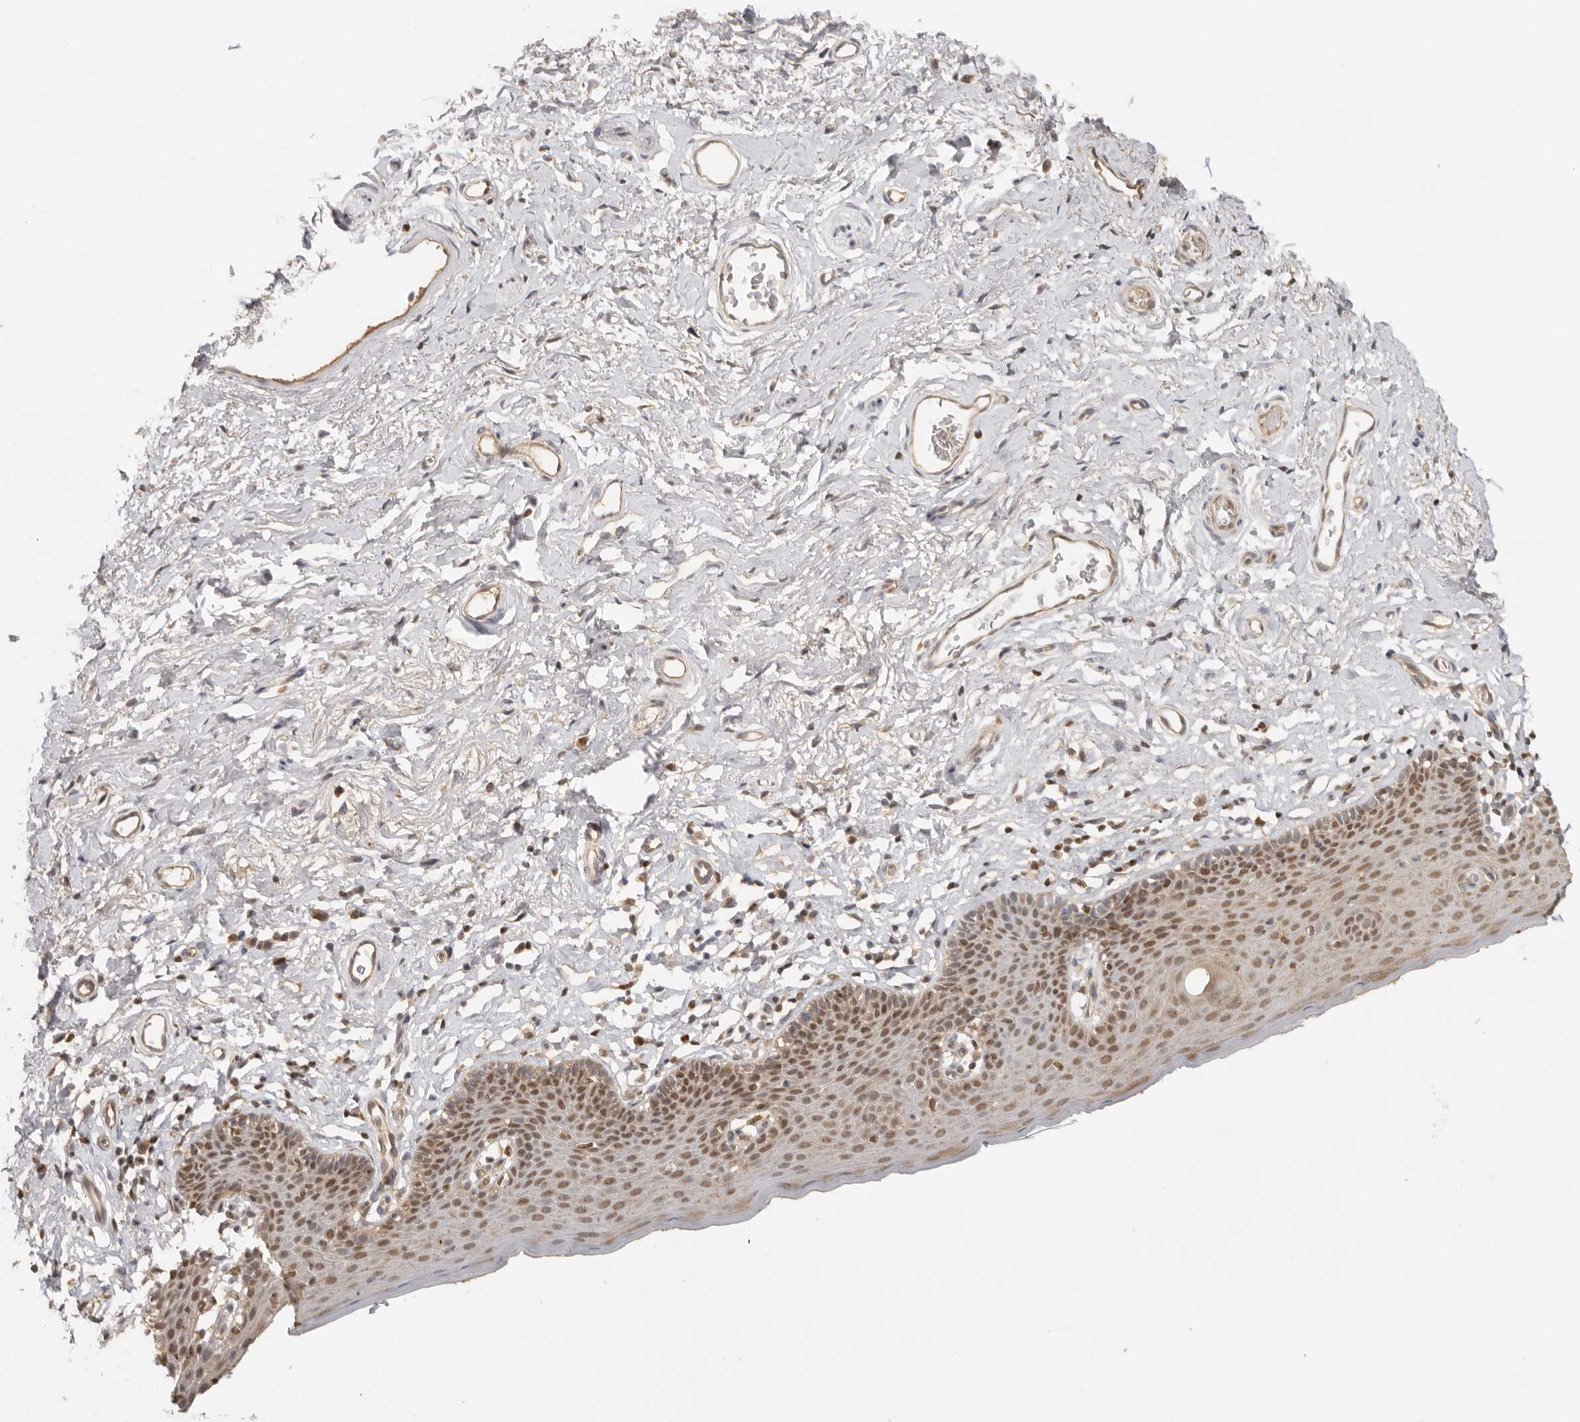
{"staining": {"intensity": "moderate", "quantity": ">75%", "location": "cytoplasmic/membranous,nuclear"}, "tissue": "skin", "cell_type": "Epidermal cells", "image_type": "normal", "snomed": [{"axis": "morphology", "description": "Normal tissue, NOS"}, {"axis": "topography", "description": "Vulva"}], "caption": "IHC staining of normal skin, which displays medium levels of moderate cytoplasmic/membranous,nuclear expression in approximately >75% of epidermal cells indicating moderate cytoplasmic/membranous,nuclear protein positivity. The staining was performed using DAB (3,3'-diaminobenzidine) (brown) for protein detection and nuclei were counterstained in hematoxylin (blue).", "gene": "PSMA5", "patient": {"sex": "female", "age": 66}}